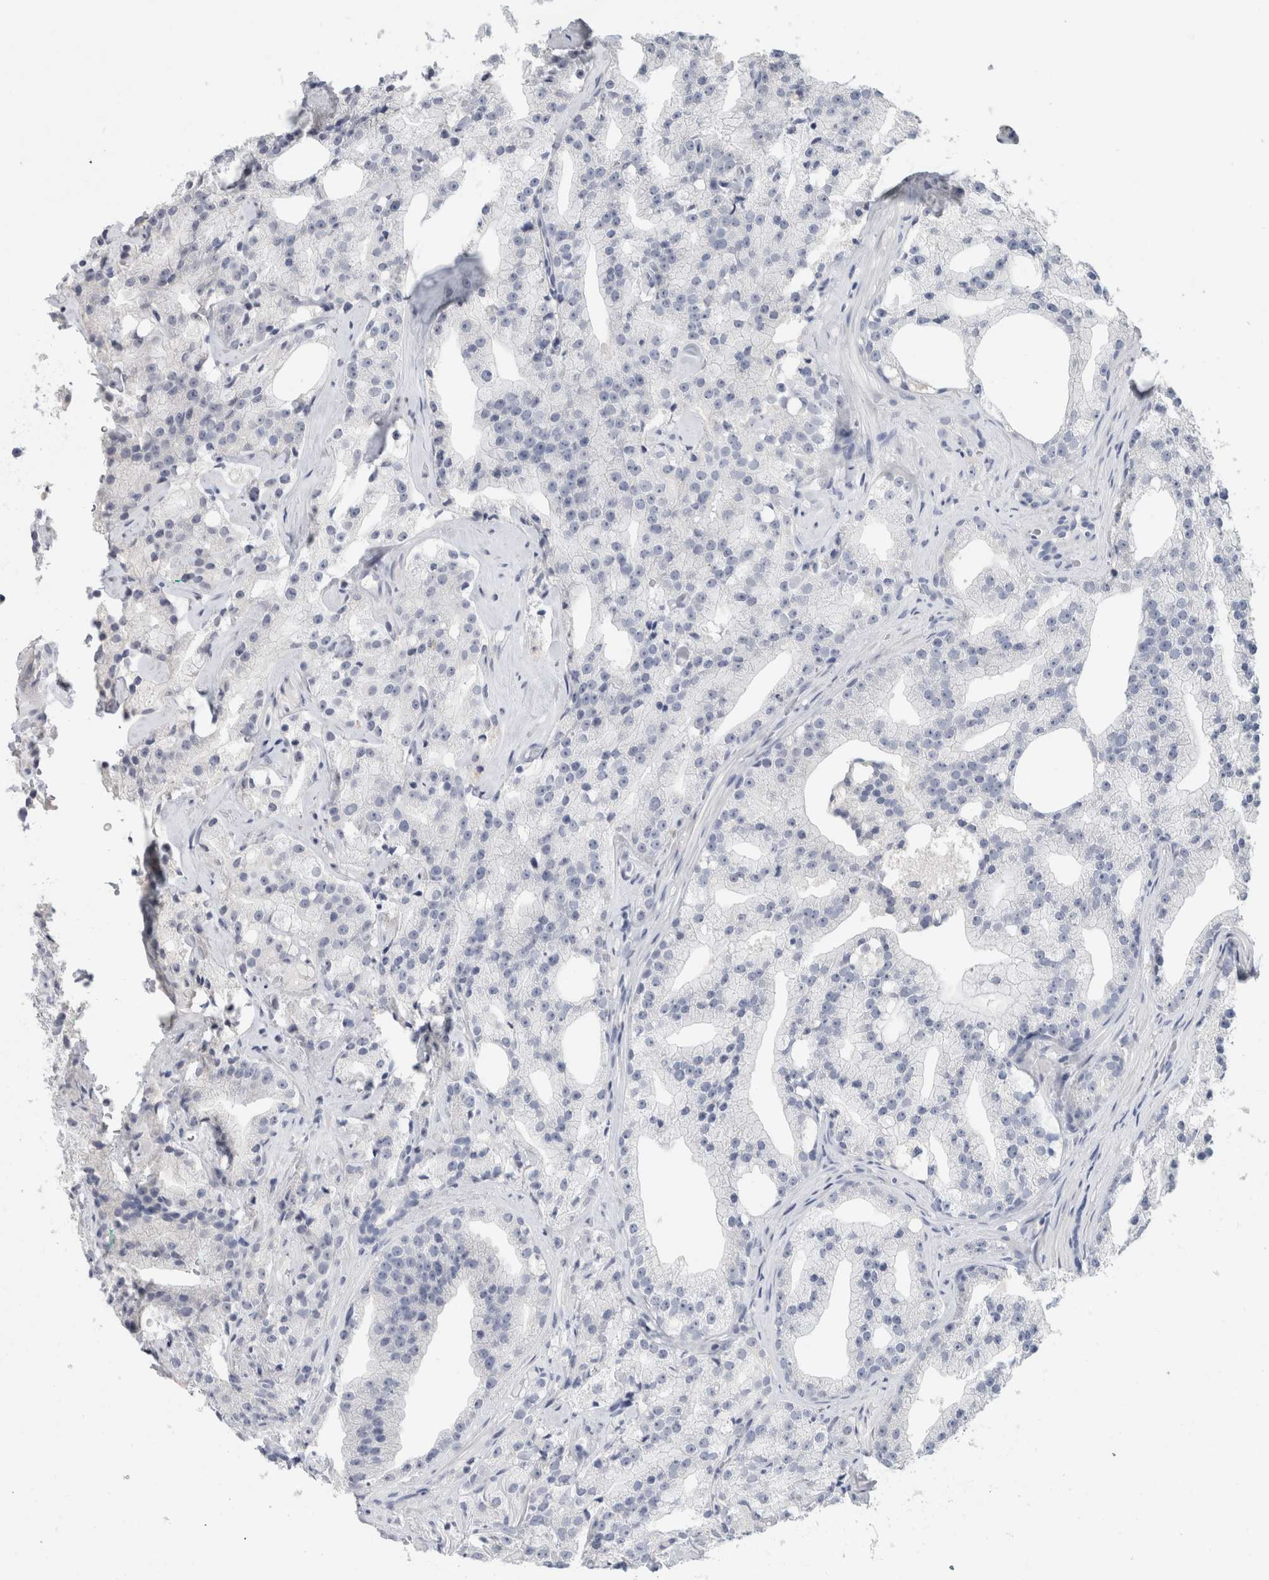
{"staining": {"intensity": "negative", "quantity": "none", "location": "none"}, "tissue": "prostate cancer", "cell_type": "Tumor cells", "image_type": "cancer", "snomed": [{"axis": "morphology", "description": "Adenocarcinoma, High grade"}, {"axis": "topography", "description": "Prostate"}], "caption": "An immunohistochemistry photomicrograph of prostate cancer (adenocarcinoma (high-grade)) is shown. There is no staining in tumor cells of prostate cancer (adenocarcinoma (high-grade)).", "gene": "BCAN", "patient": {"sex": "male", "age": 64}}